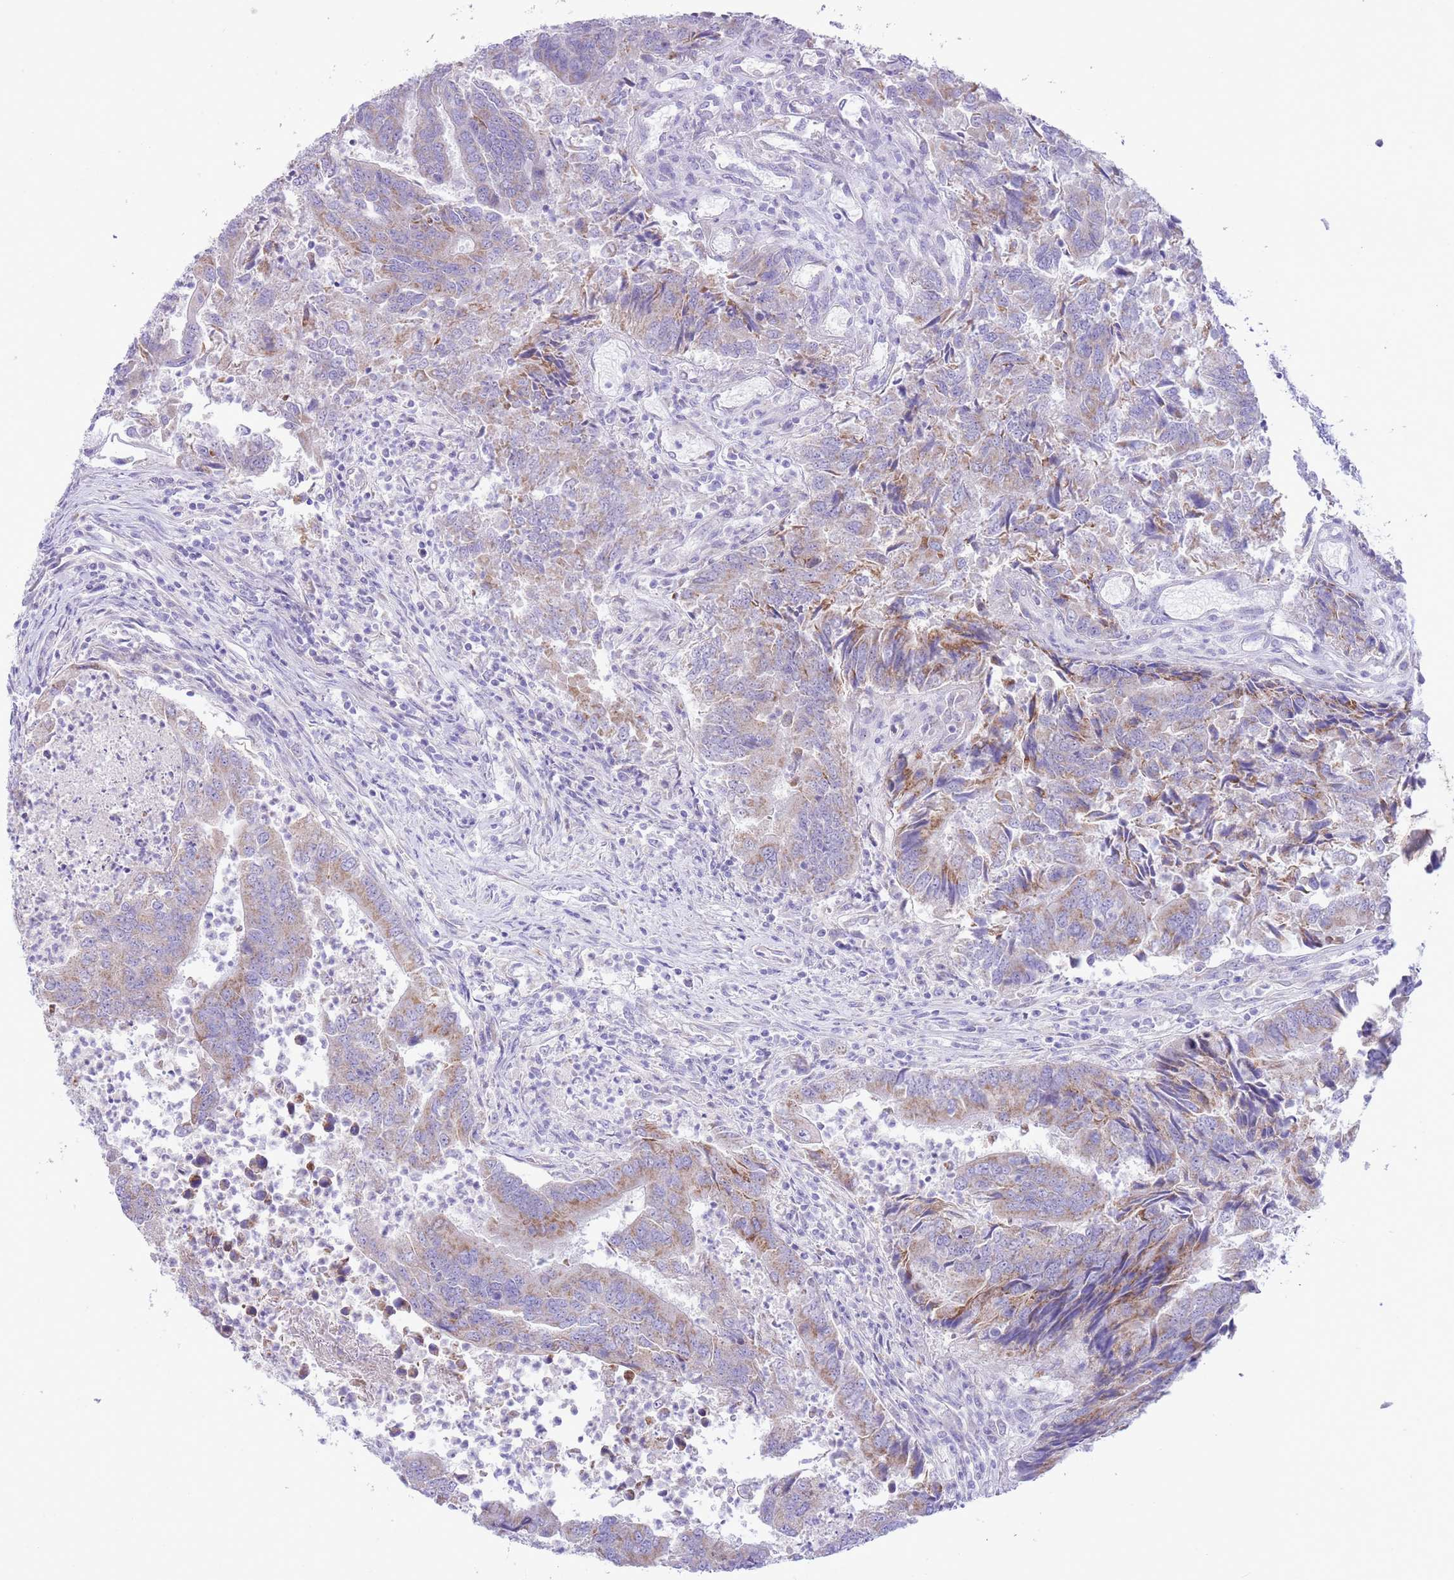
{"staining": {"intensity": "moderate", "quantity": "25%-75%", "location": "cytoplasmic/membranous"}, "tissue": "colorectal cancer", "cell_type": "Tumor cells", "image_type": "cancer", "snomed": [{"axis": "morphology", "description": "Adenocarcinoma, NOS"}, {"axis": "topography", "description": "Colon"}], "caption": "IHC histopathology image of neoplastic tissue: human colorectal cancer (adenocarcinoma) stained using IHC reveals medium levels of moderate protein expression localized specifically in the cytoplasmic/membranous of tumor cells, appearing as a cytoplasmic/membranous brown color.", "gene": "OAZ2", "patient": {"sex": "female", "age": 67}}